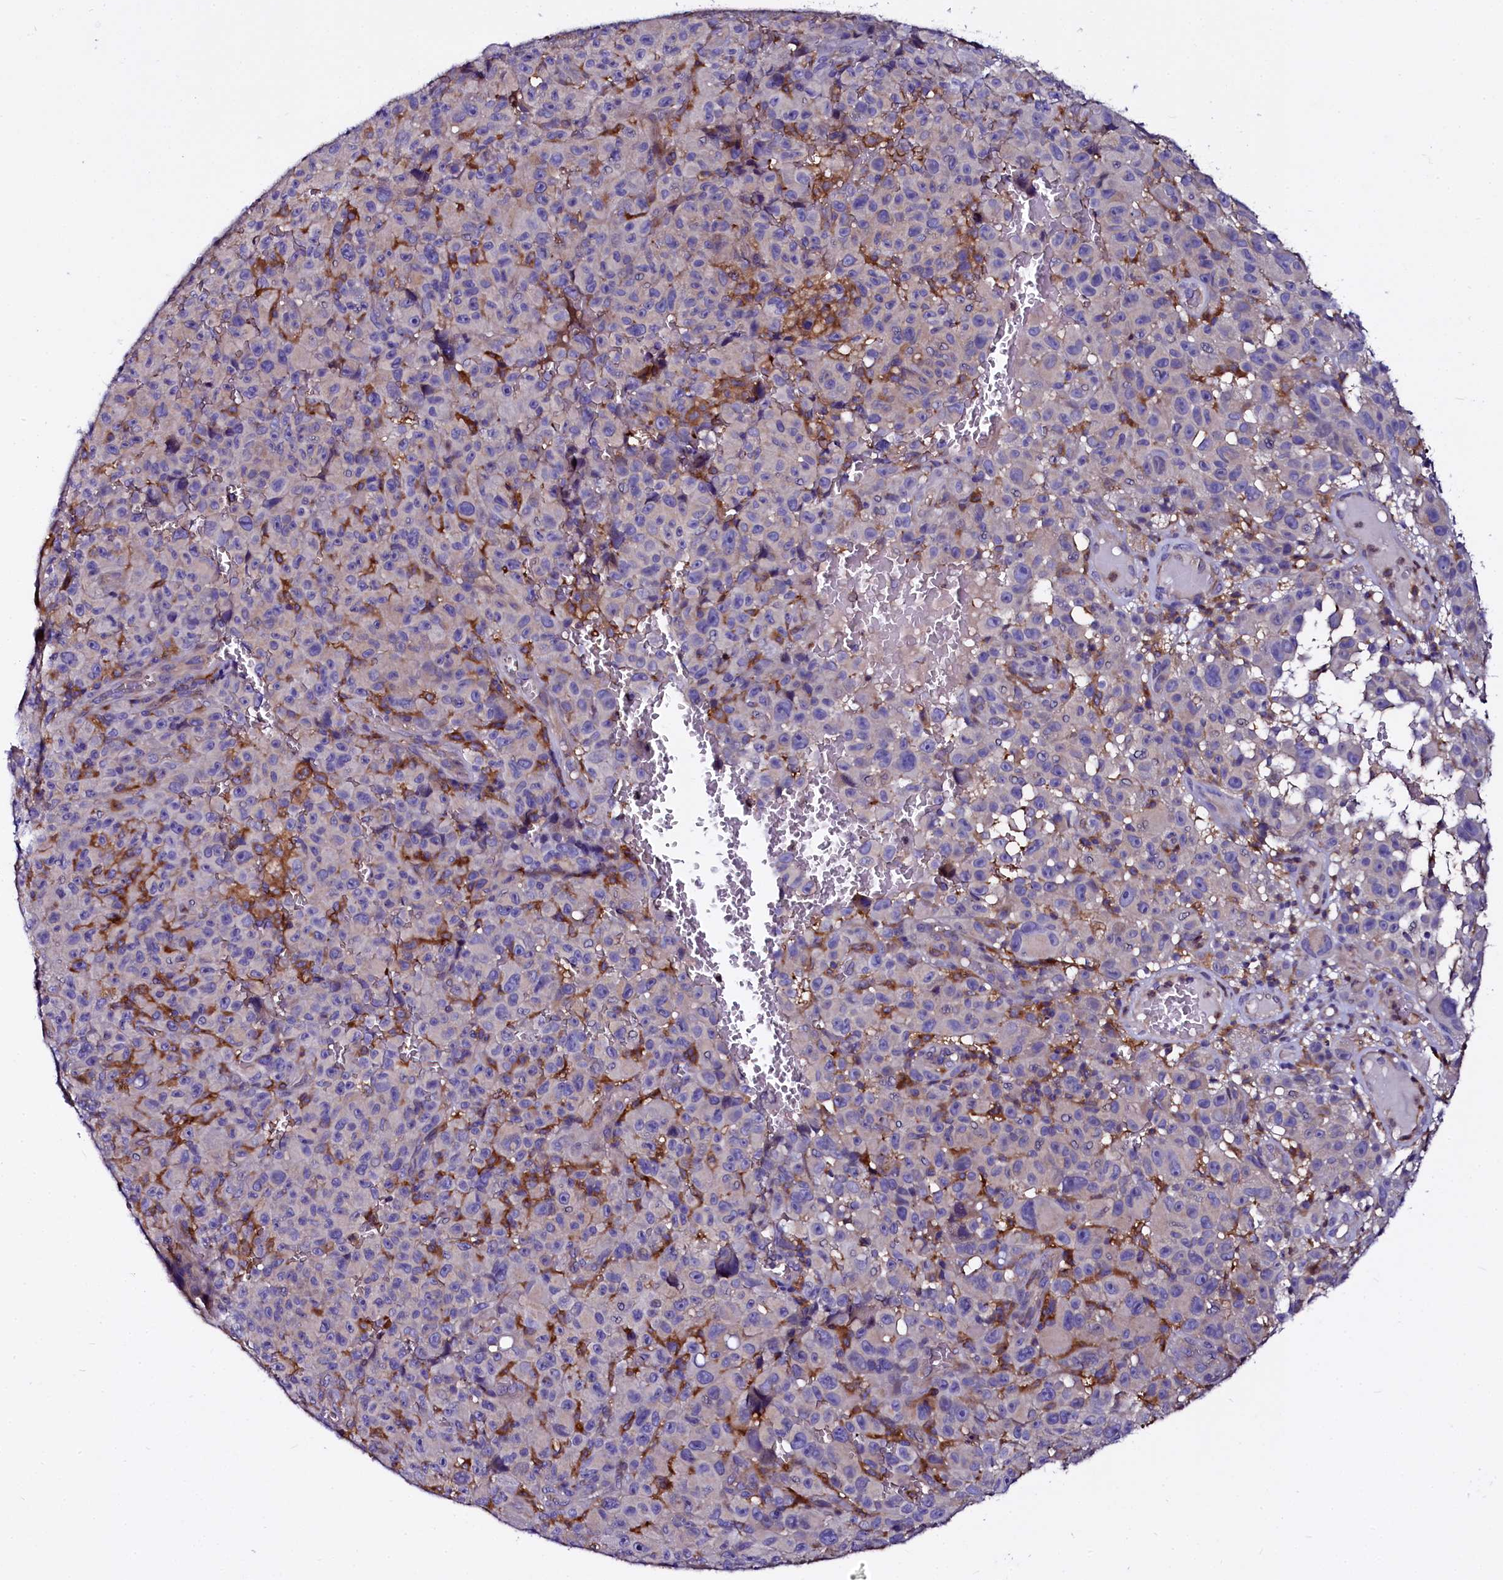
{"staining": {"intensity": "negative", "quantity": "none", "location": "none"}, "tissue": "melanoma", "cell_type": "Tumor cells", "image_type": "cancer", "snomed": [{"axis": "morphology", "description": "Malignant melanoma, NOS"}, {"axis": "topography", "description": "Skin"}], "caption": "Tumor cells show no significant staining in malignant melanoma.", "gene": "OTOL1", "patient": {"sex": "female", "age": 82}}